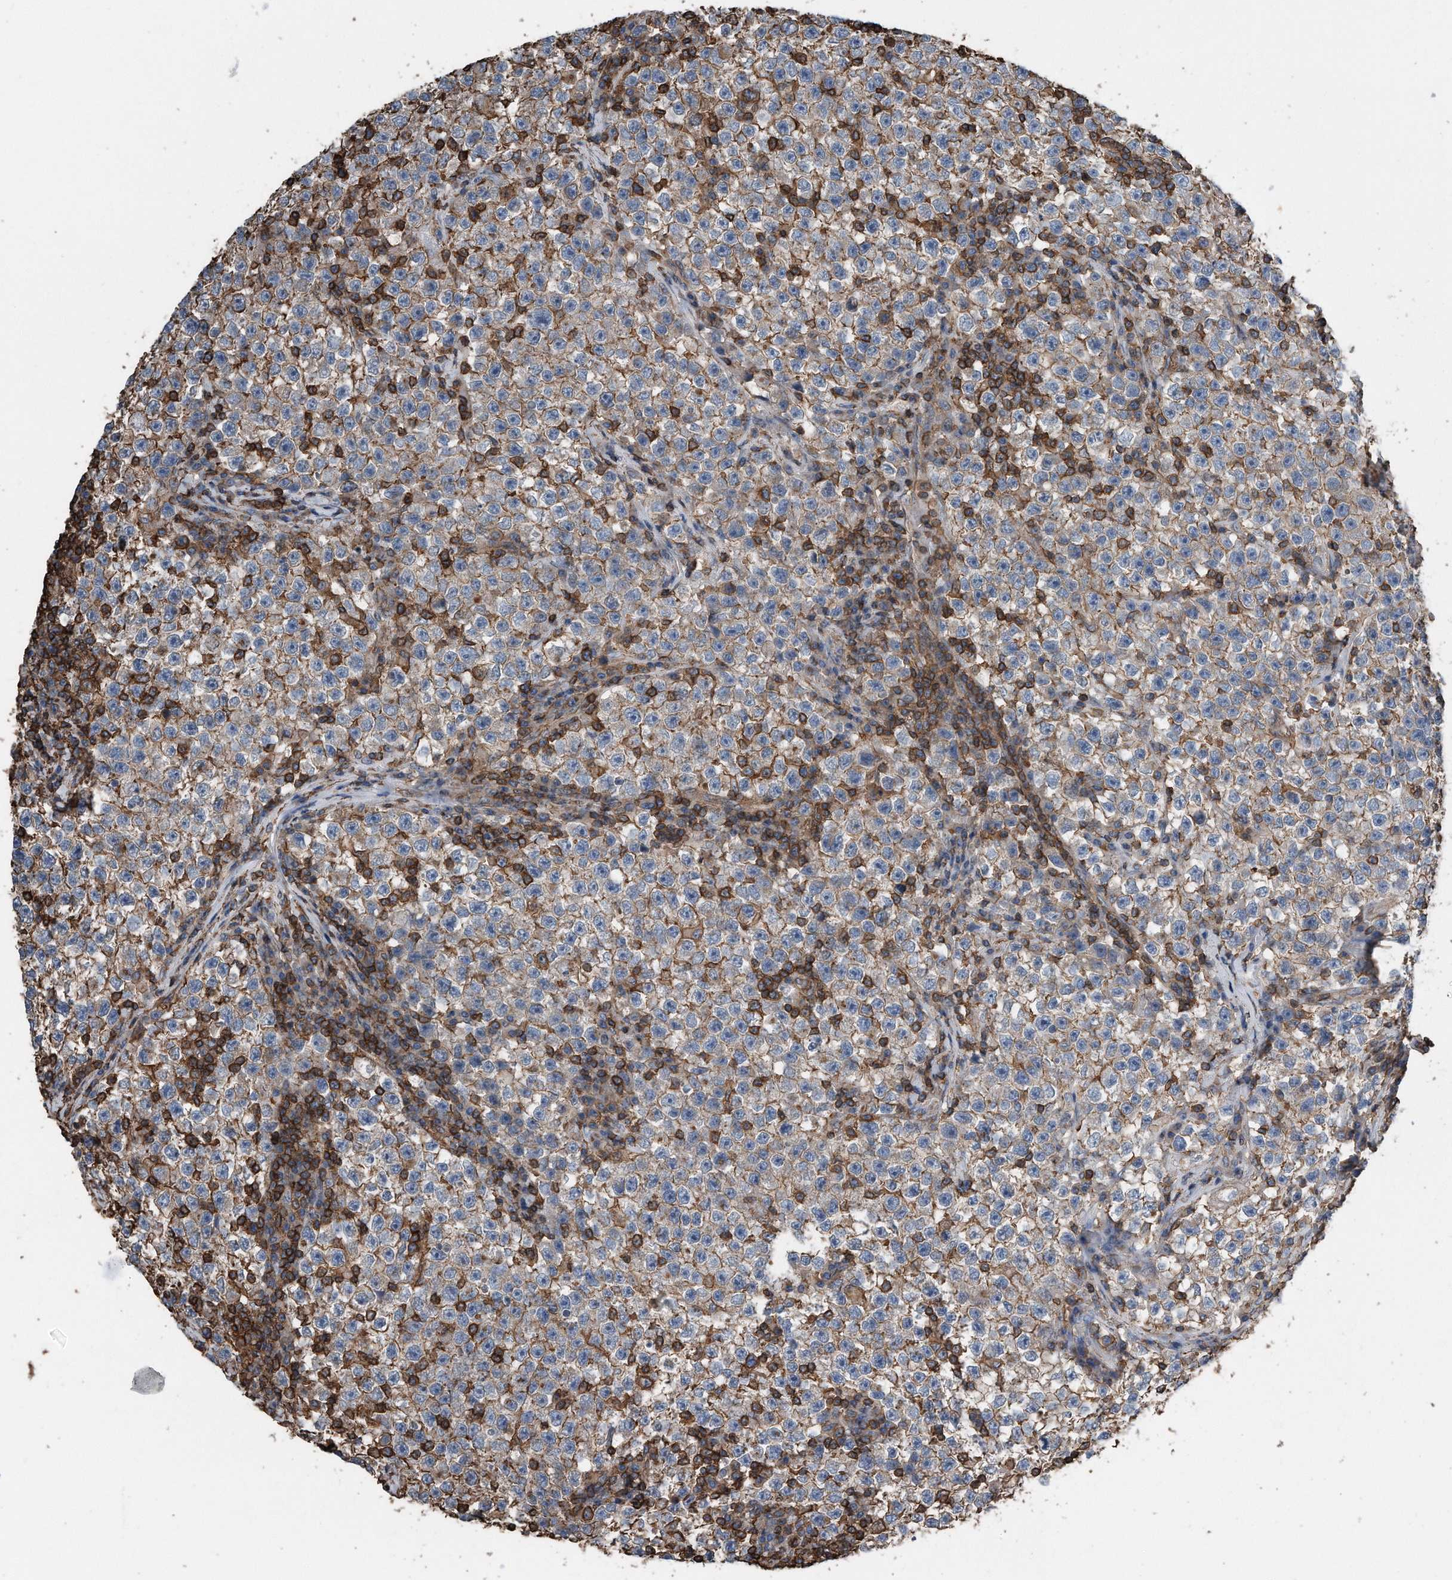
{"staining": {"intensity": "moderate", "quantity": ">75%", "location": "cytoplasmic/membranous"}, "tissue": "testis cancer", "cell_type": "Tumor cells", "image_type": "cancer", "snomed": [{"axis": "morphology", "description": "Seminoma, NOS"}, {"axis": "topography", "description": "Testis"}], "caption": "Testis seminoma stained with IHC reveals moderate cytoplasmic/membranous positivity in approximately >75% of tumor cells.", "gene": "RSPO3", "patient": {"sex": "male", "age": 22}}